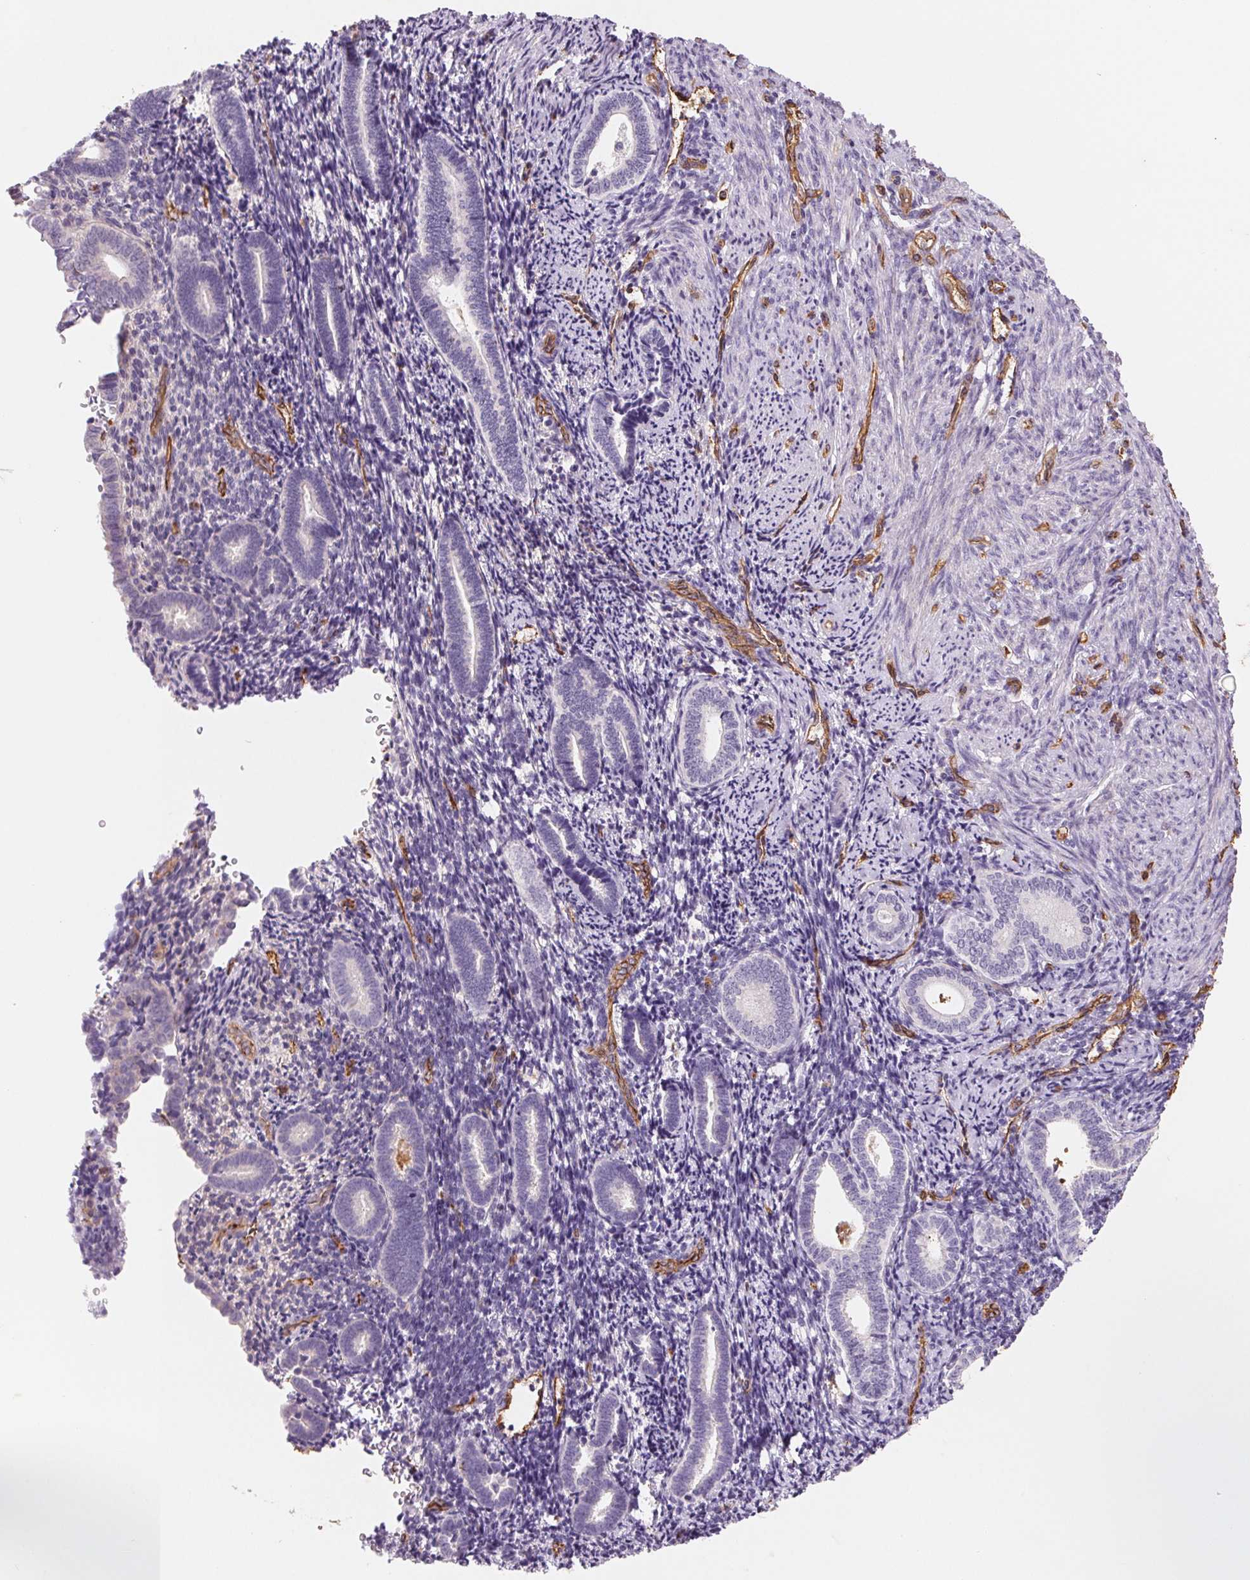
{"staining": {"intensity": "negative", "quantity": "none", "location": "none"}, "tissue": "endometrium", "cell_type": "Cells in endometrial stroma", "image_type": "normal", "snomed": [{"axis": "morphology", "description": "Normal tissue, NOS"}, {"axis": "topography", "description": "Endometrium"}], "caption": "DAB (3,3'-diaminobenzidine) immunohistochemical staining of normal endometrium shows no significant expression in cells in endometrial stroma.", "gene": "ANKRD13B", "patient": {"sex": "female", "age": 57}}